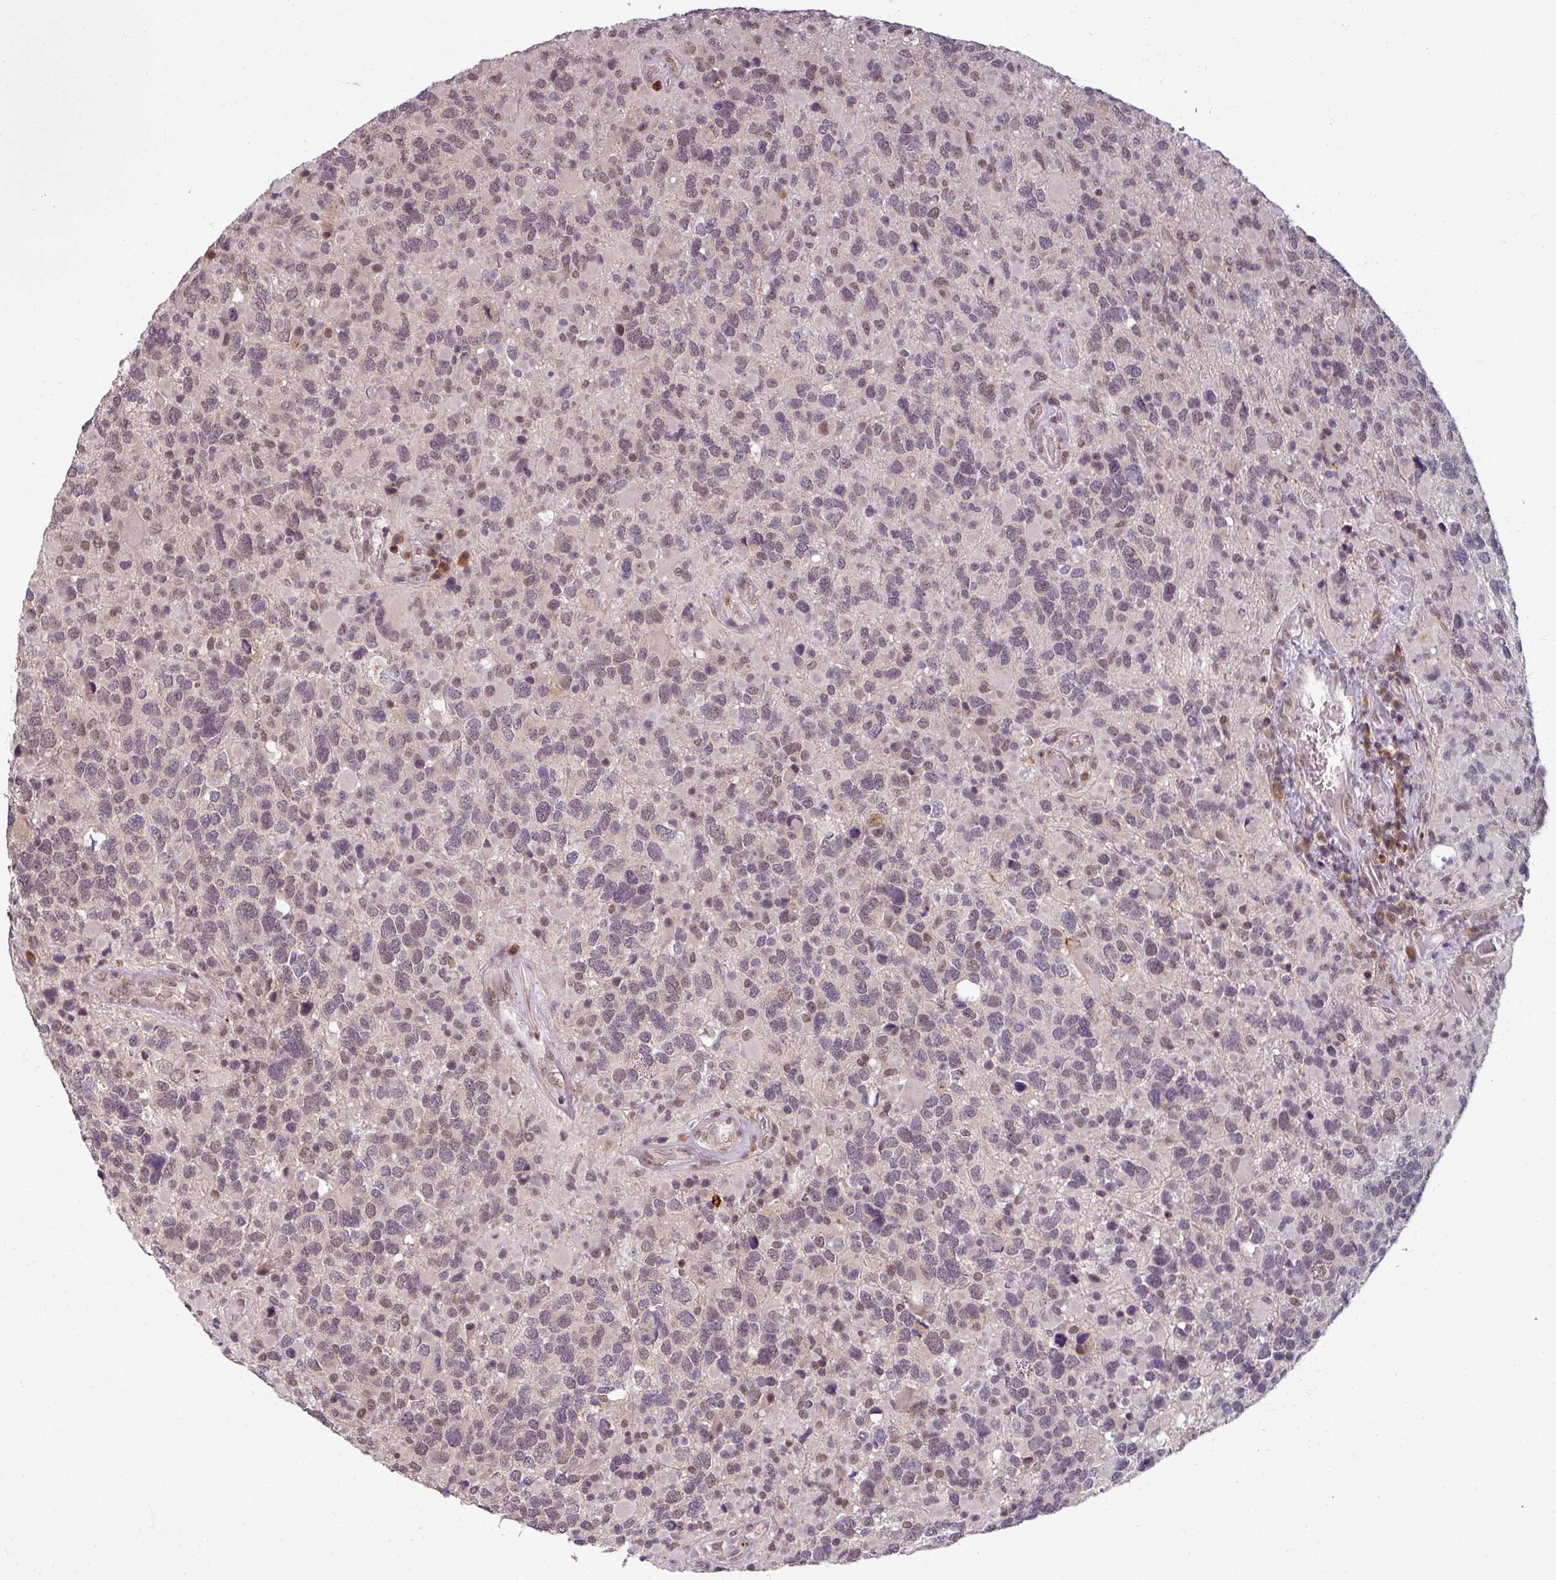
{"staining": {"intensity": "weak", "quantity": "<25%", "location": "nuclear"}, "tissue": "glioma", "cell_type": "Tumor cells", "image_type": "cancer", "snomed": [{"axis": "morphology", "description": "Glioma, malignant, High grade"}, {"axis": "topography", "description": "Brain"}], "caption": "IHC of human malignant glioma (high-grade) shows no expression in tumor cells.", "gene": "POLR2G", "patient": {"sex": "female", "age": 40}}